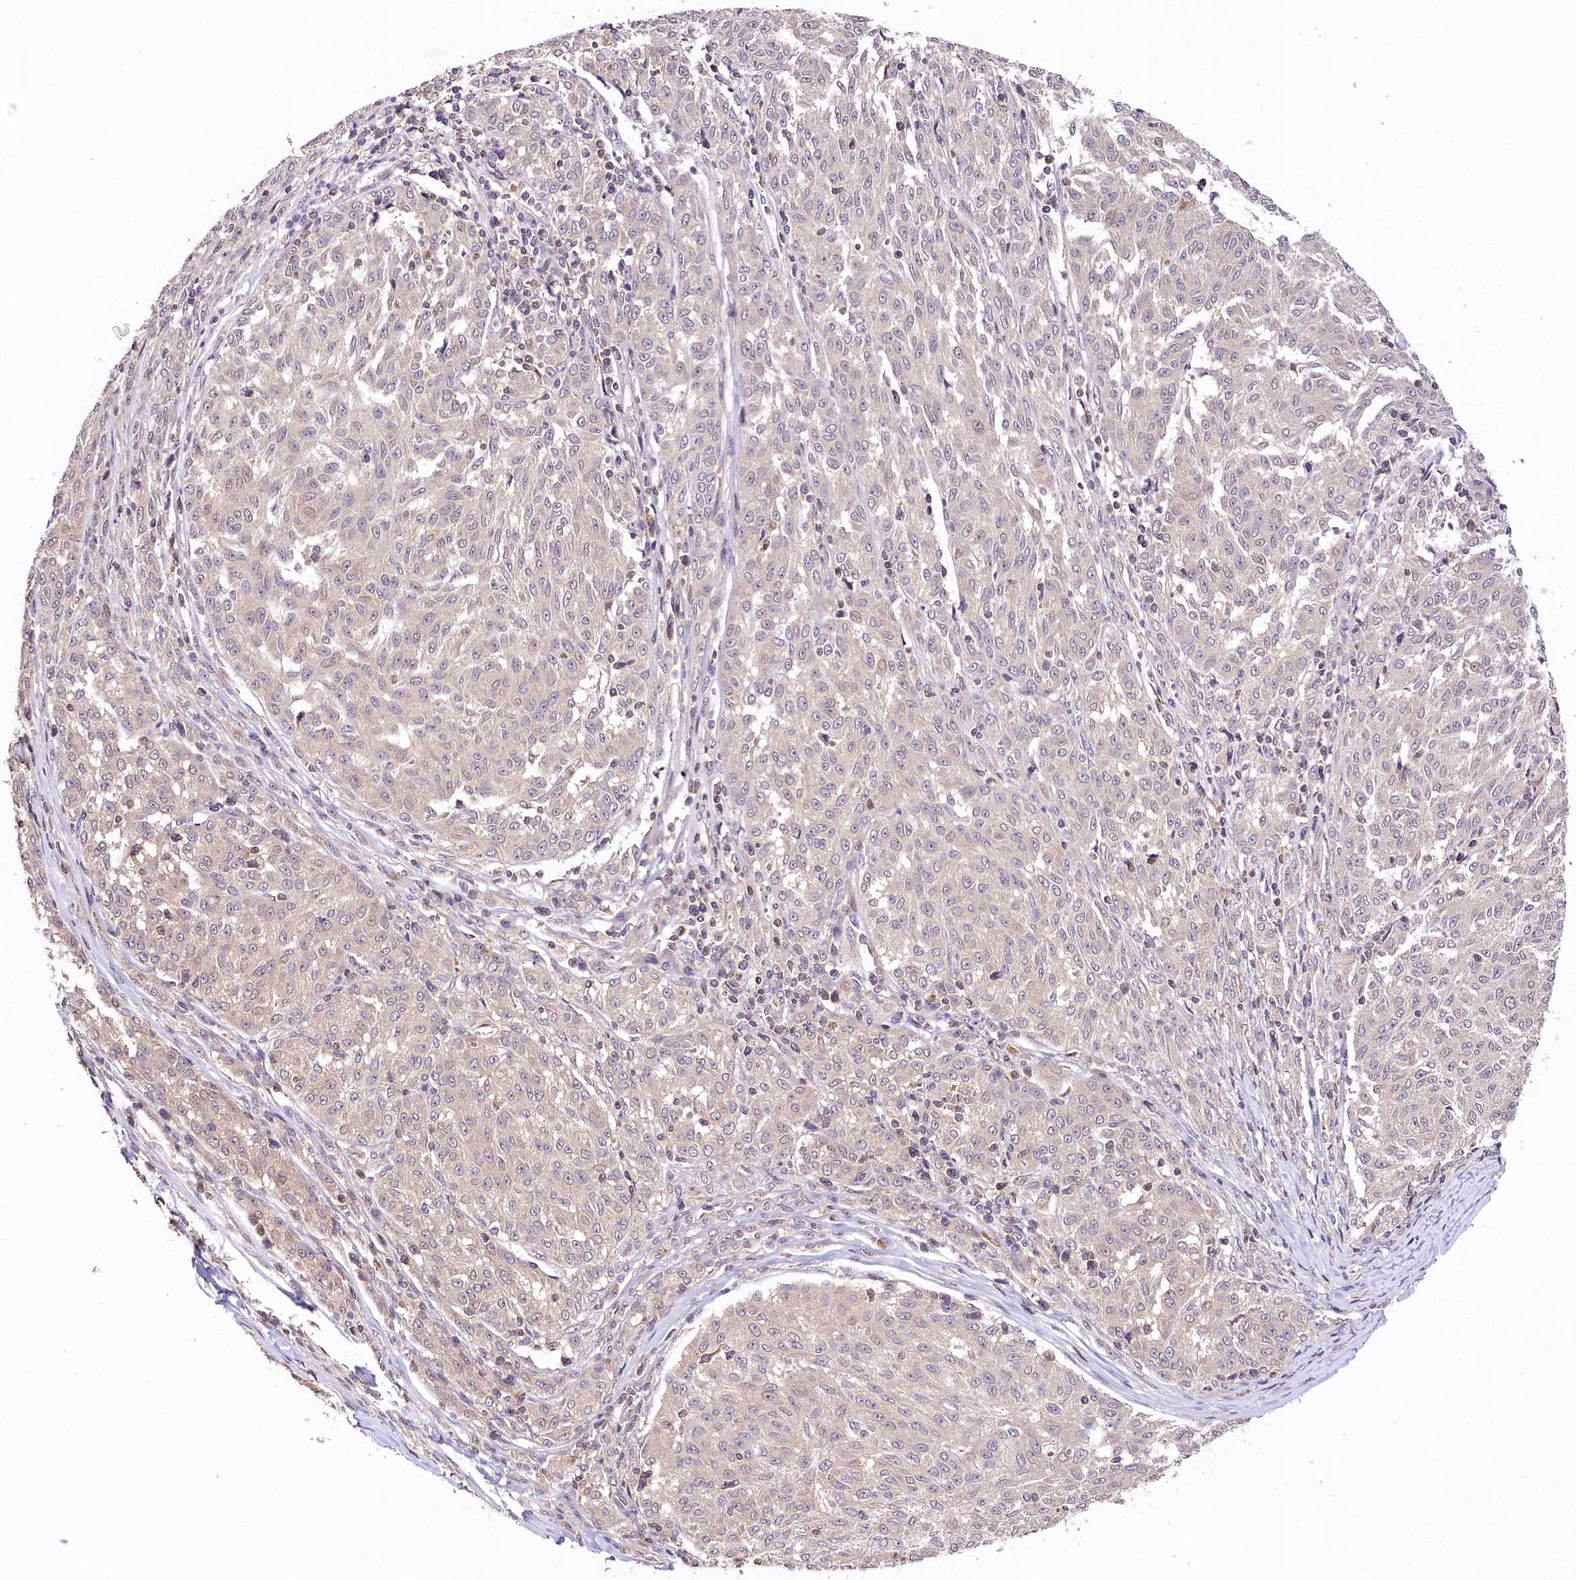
{"staining": {"intensity": "negative", "quantity": "none", "location": "none"}, "tissue": "melanoma", "cell_type": "Tumor cells", "image_type": "cancer", "snomed": [{"axis": "morphology", "description": "Malignant melanoma, NOS"}, {"axis": "topography", "description": "Skin"}], "caption": "Micrograph shows no significant protein positivity in tumor cells of melanoma.", "gene": "CHORDC1", "patient": {"sex": "female", "age": 72}}